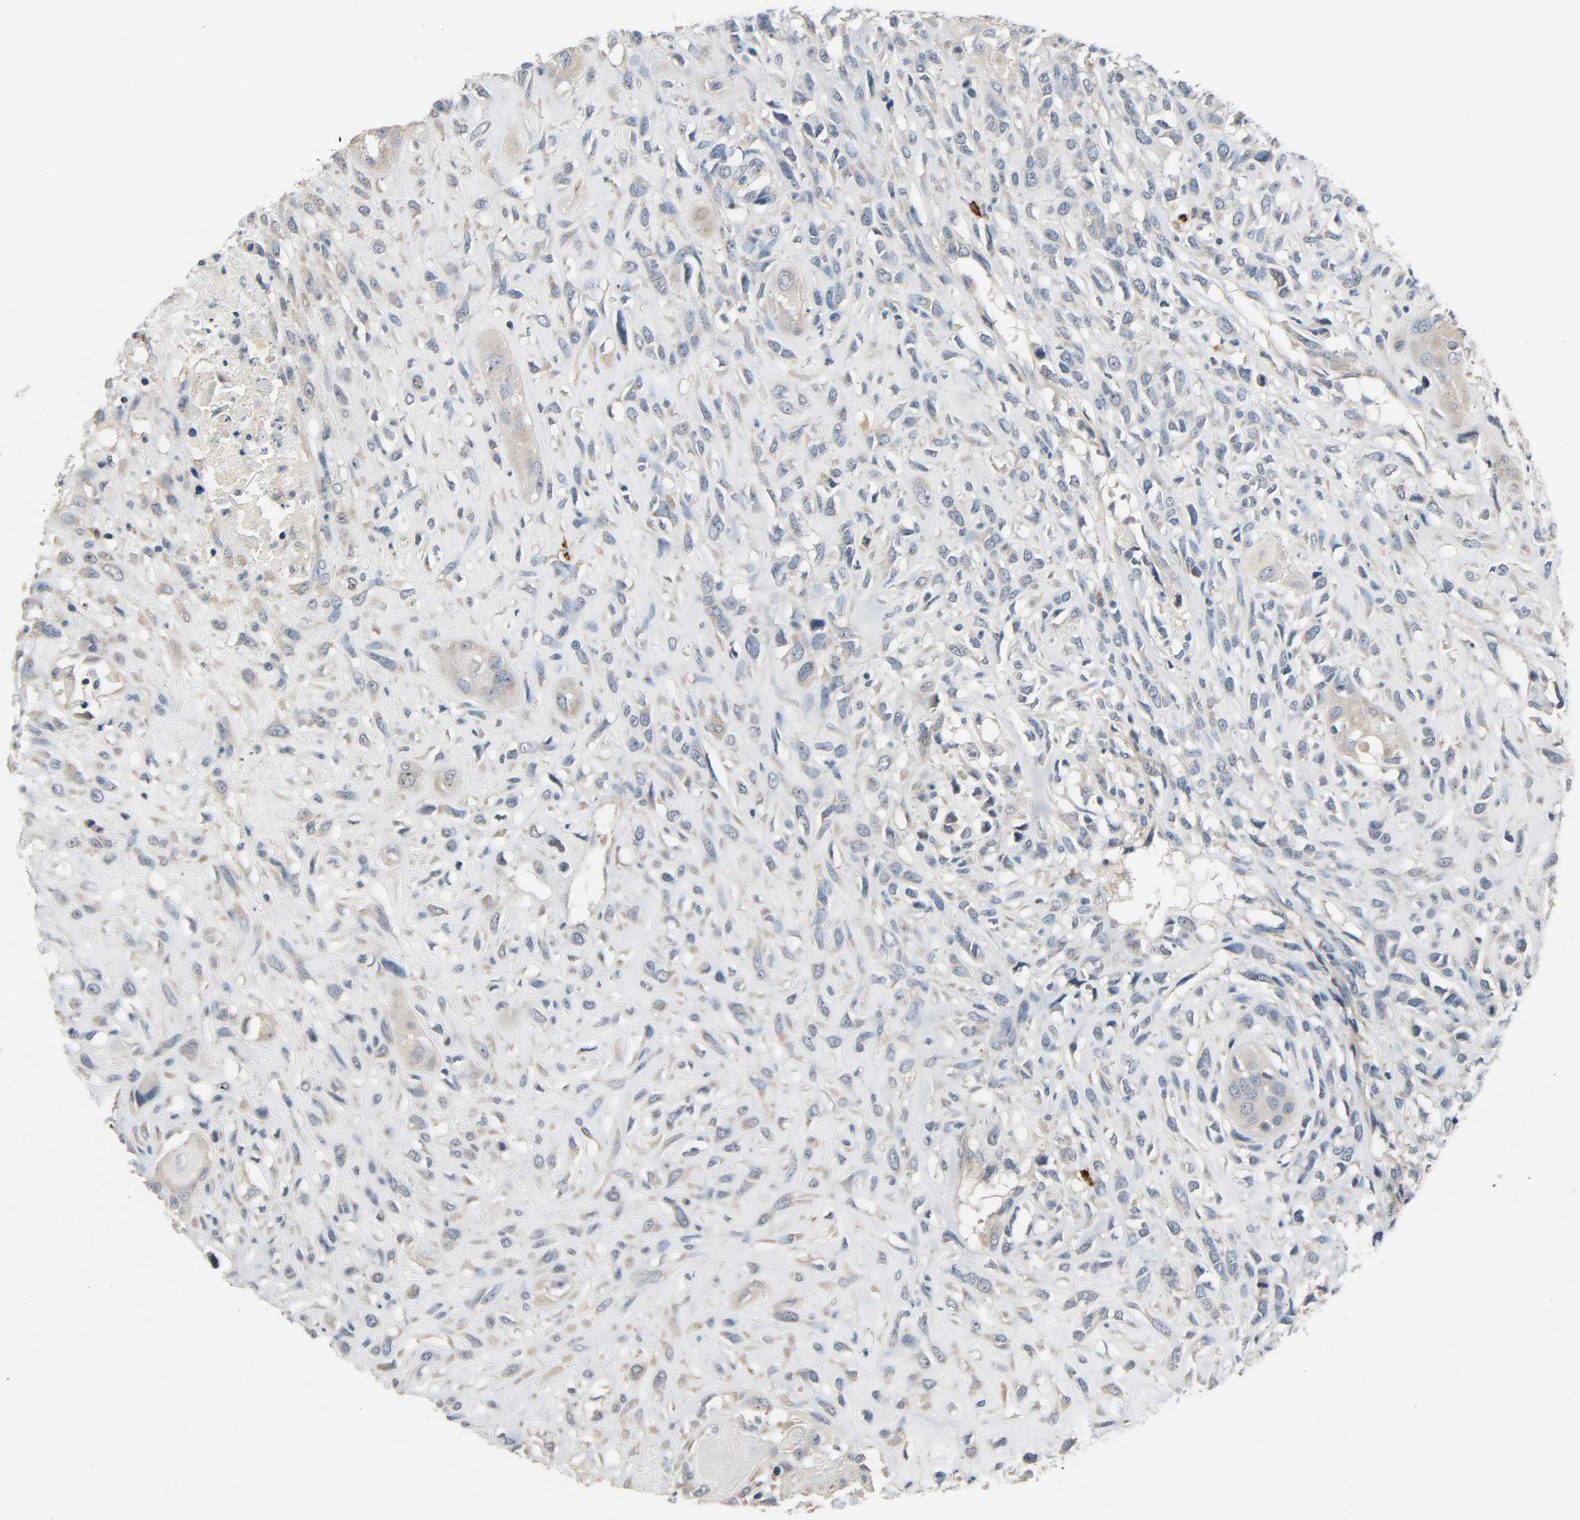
{"staining": {"intensity": "weak", "quantity": "25%-75%", "location": "cytoplasmic/membranous"}, "tissue": "head and neck cancer", "cell_type": "Tumor cells", "image_type": "cancer", "snomed": [{"axis": "morphology", "description": "Necrosis, NOS"}, {"axis": "morphology", "description": "Neoplasm, malignant, NOS"}, {"axis": "topography", "description": "Salivary gland"}, {"axis": "topography", "description": "Head-Neck"}], "caption": "Protein staining exhibits weak cytoplasmic/membranous positivity in about 25%-75% of tumor cells in head and neck cancer.", "gene": "LIMCH1", "patient": {"sex": "male", "age": 43}}